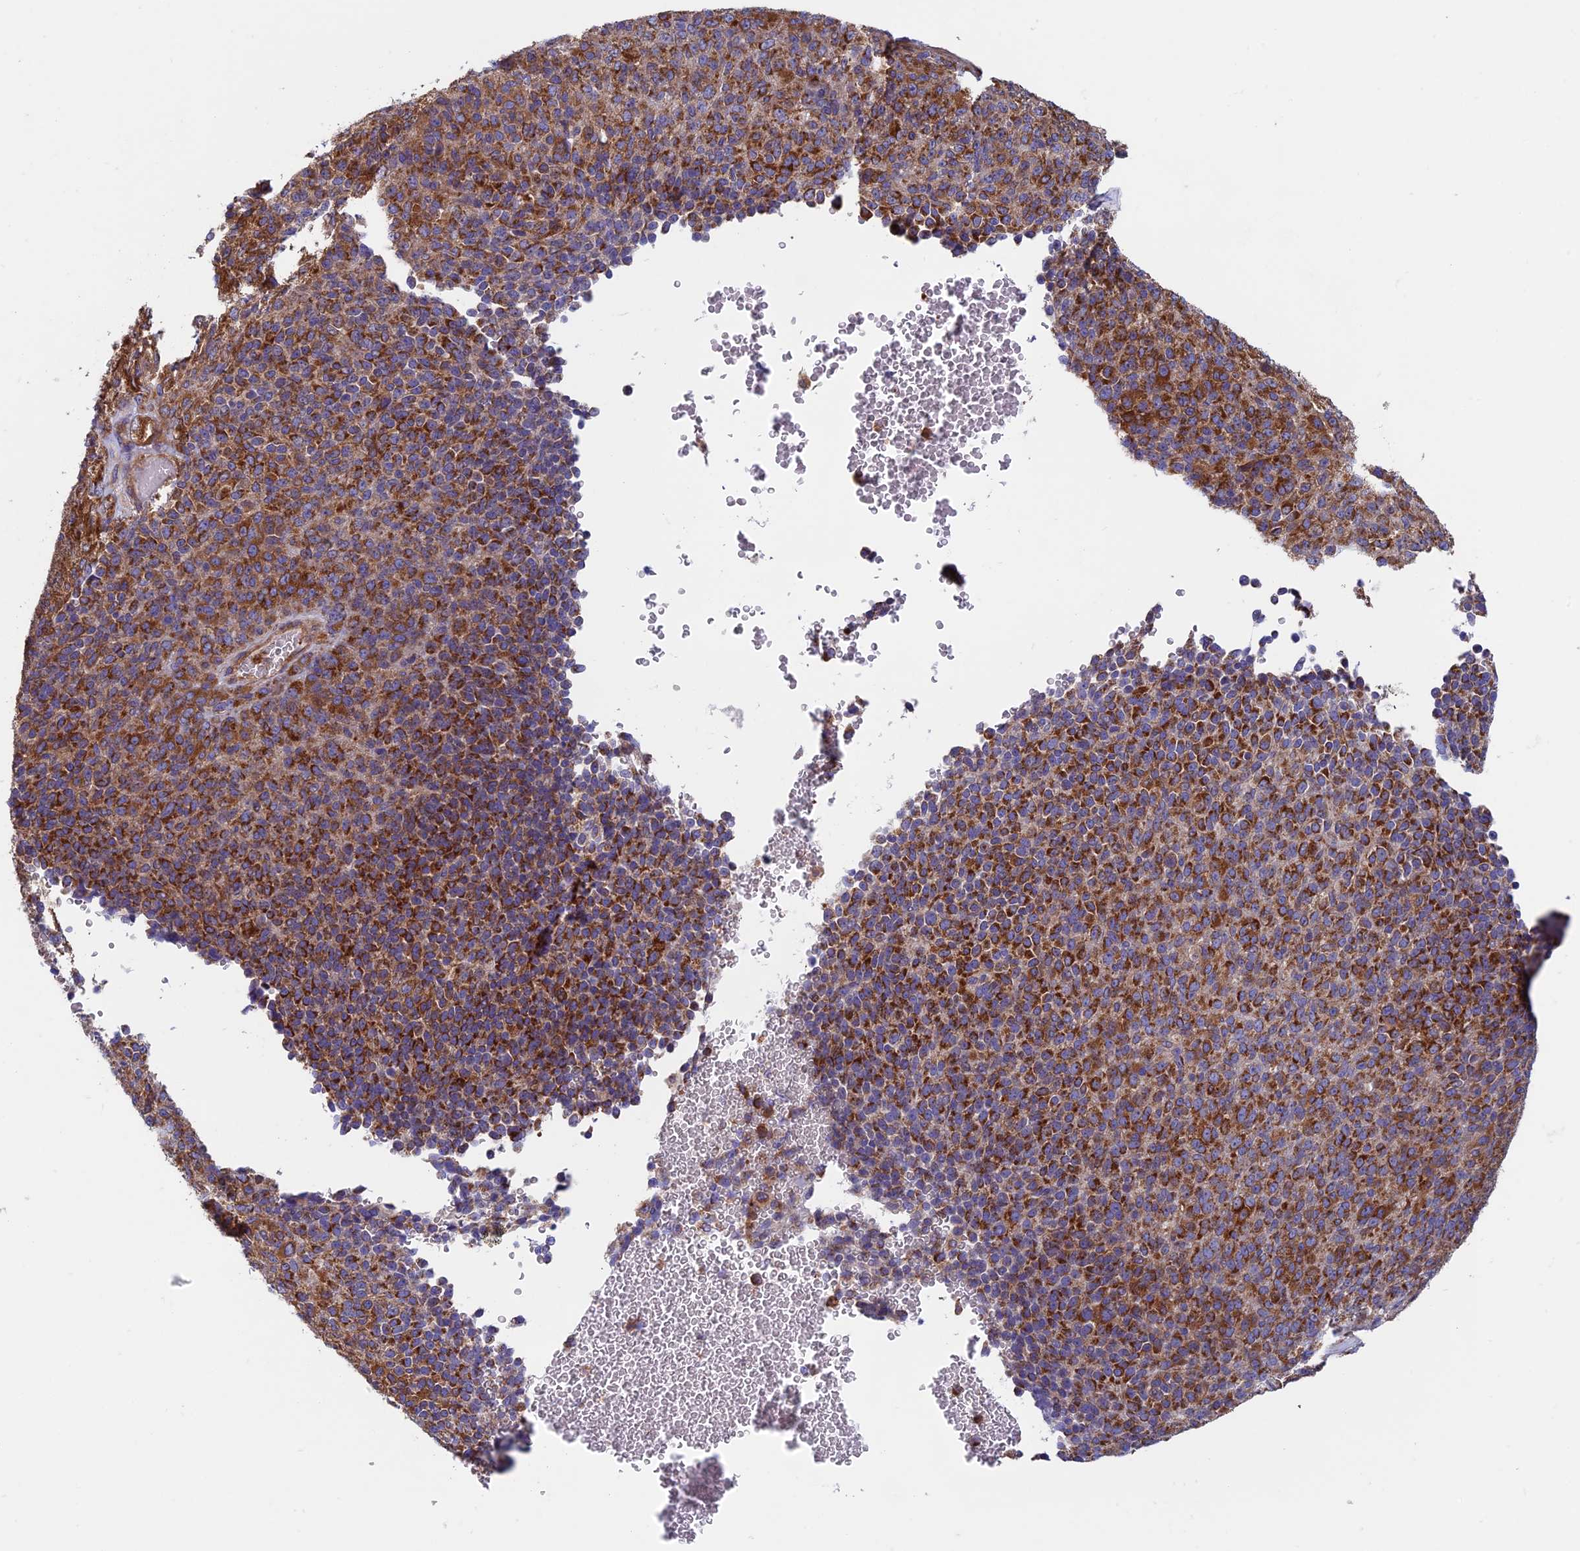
{"staining": {"intensity": "strong", "quantity": ">75%", "location": "cytoplasmic/membranous"}, "tissue": "melanoma", "cell_type": "Tumor cells", "image_type": "cancer", "snomed": [{"axis": "morphology", "description": "Malignant melanoma, Metastatic site"}, {"axis": "topography", "description": "Brain"}], "caption": "A photomicrograph of human malignant melanoma (metastatic site) stained for a protein exhibits strong cytoplasmic/membranous brown staining in tumor cells.", "gene": "DNM1L", "patient": {"sex": "female", "age": 56}}